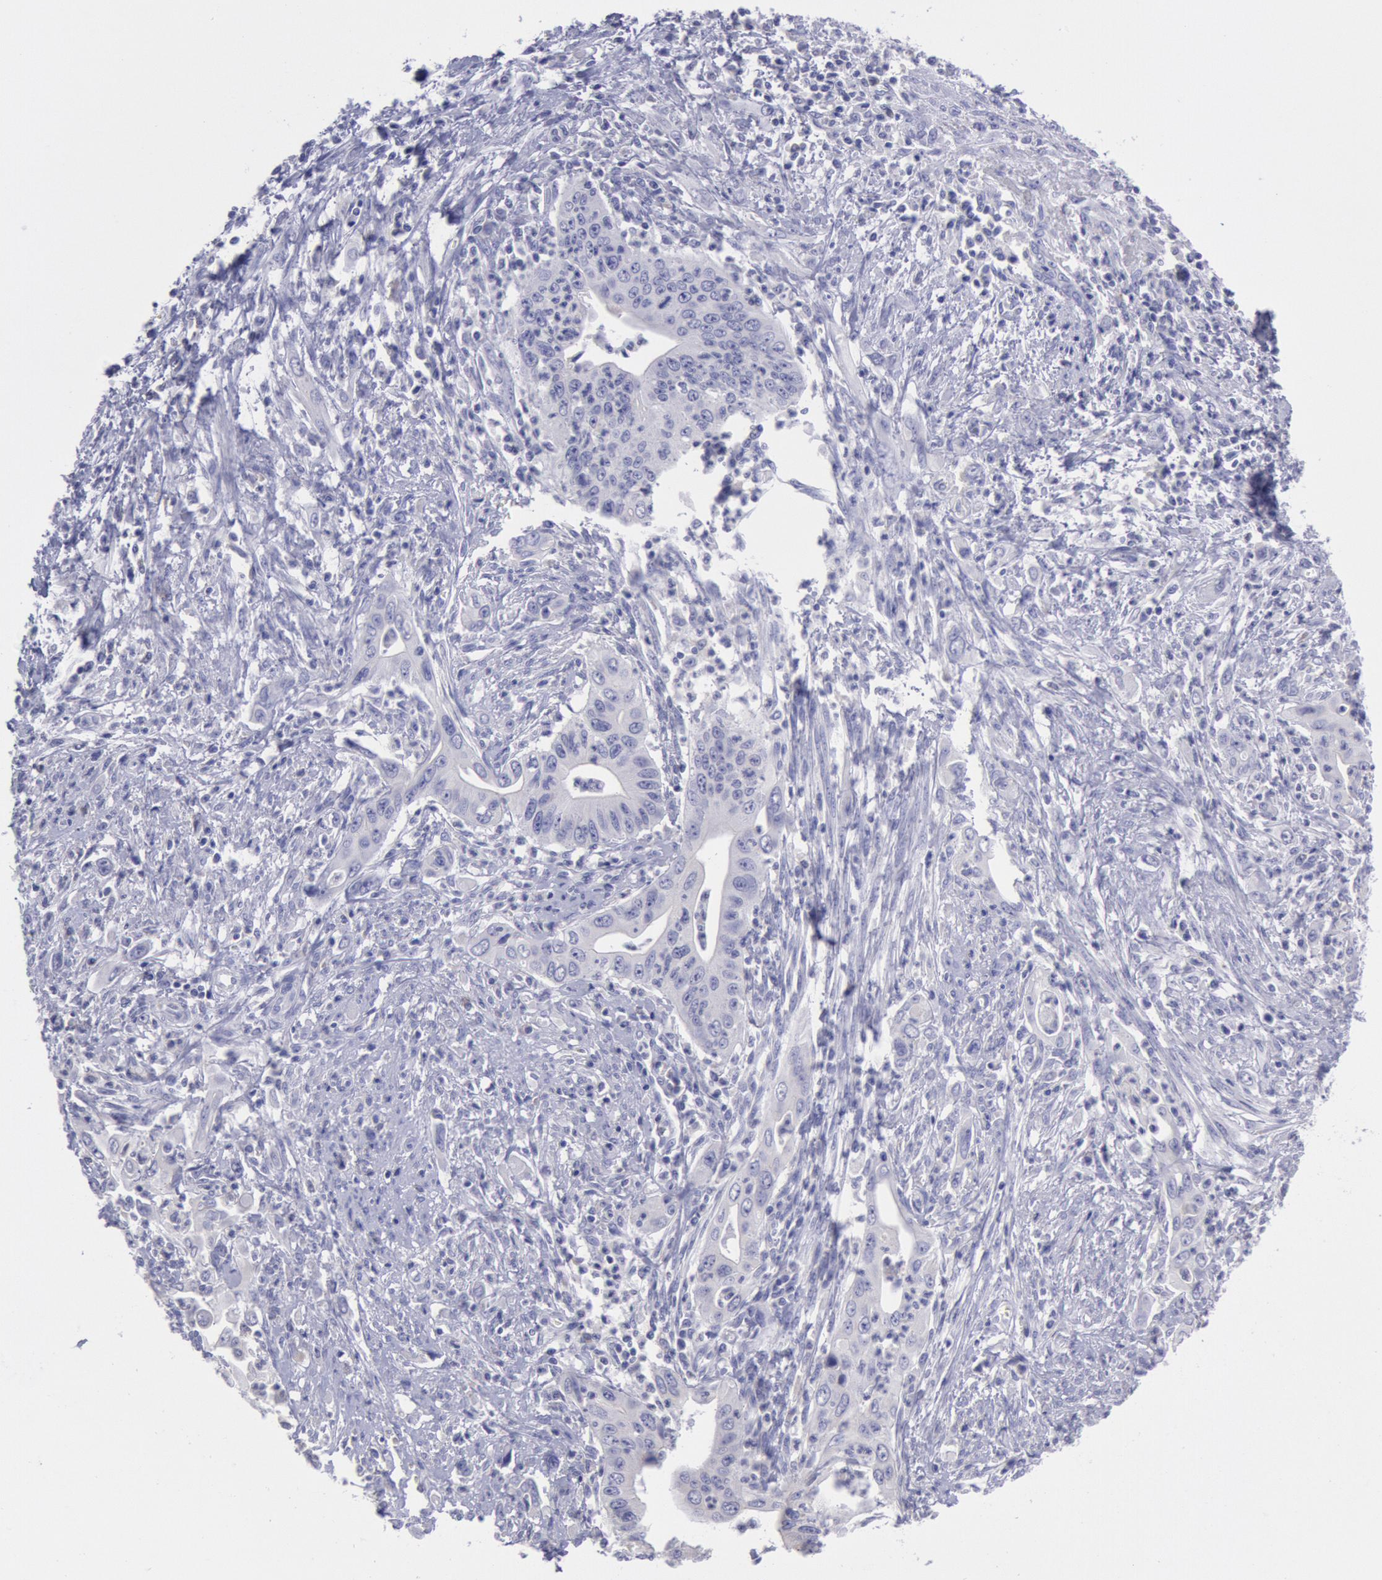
{"staining": {"intensity": "negative", "quantity": "none", "location": "none"}, "tissue": "cervical cancer", "cell_type": "Tumor cells", "image_type": "cancer", "snomed": [{"axis": "morphology", "description": "Normal tissue, NOS"}, {"axis": "morphology", "description": "Adenocarcinoma, NOS"}, {"axis": "topography", "description": "Cervix"}], "caption": "A high-resolution photomicrograph shows immunohistochemistry staining of cervical cancer, which reveals no significant staining in tumor cells. (Immunohistochemistry (ihc), brightfield microscopy, high magnification).", "gene": "MYH7", "patient": {"sex": "female", "age": 34}}